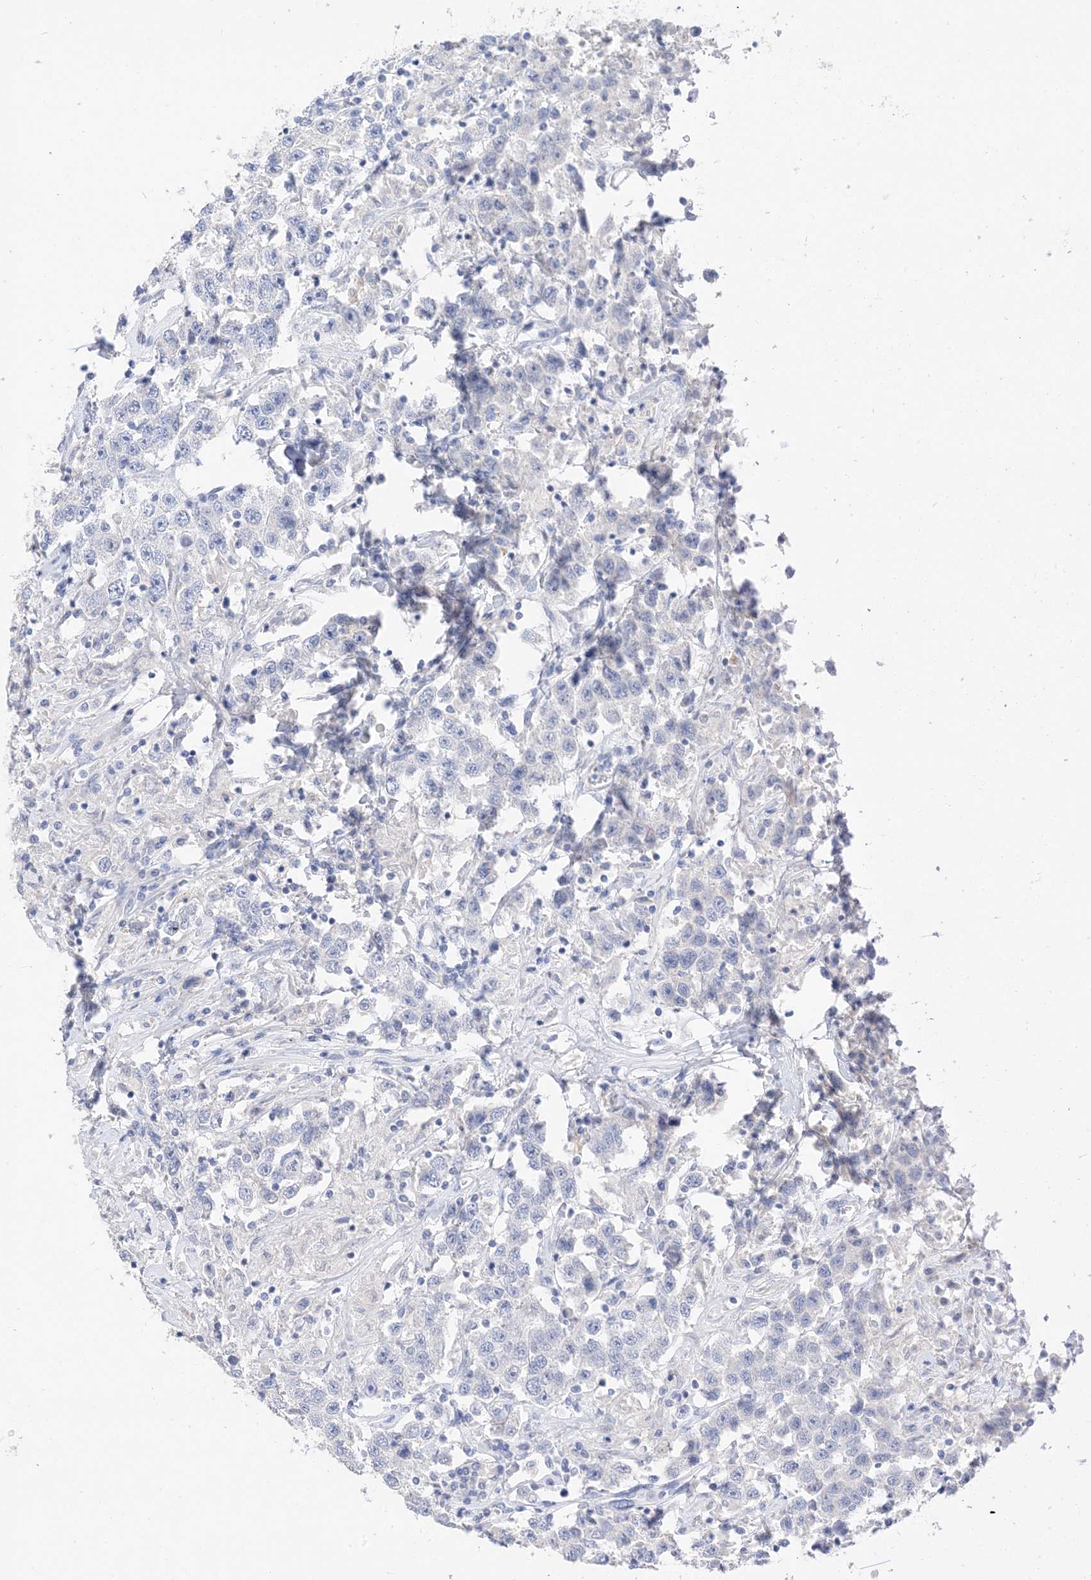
{"staining": {"intensity": "negative", "quantity": "none", "location": "none"}, "tissue": "testis cancer", "cell_type": "Tumor cells", "image_type": "cancer", "snomed": [{"axis": "morphology", "description": "Seminoma, NOS"}, {"axis": "topography", "description": "Testis"}], "caption": "The photomicrograph shows no staining of tumor cells in testis seminoma.", "gene": "MUC17", "patient": {"sex": "male", "age": 41}}